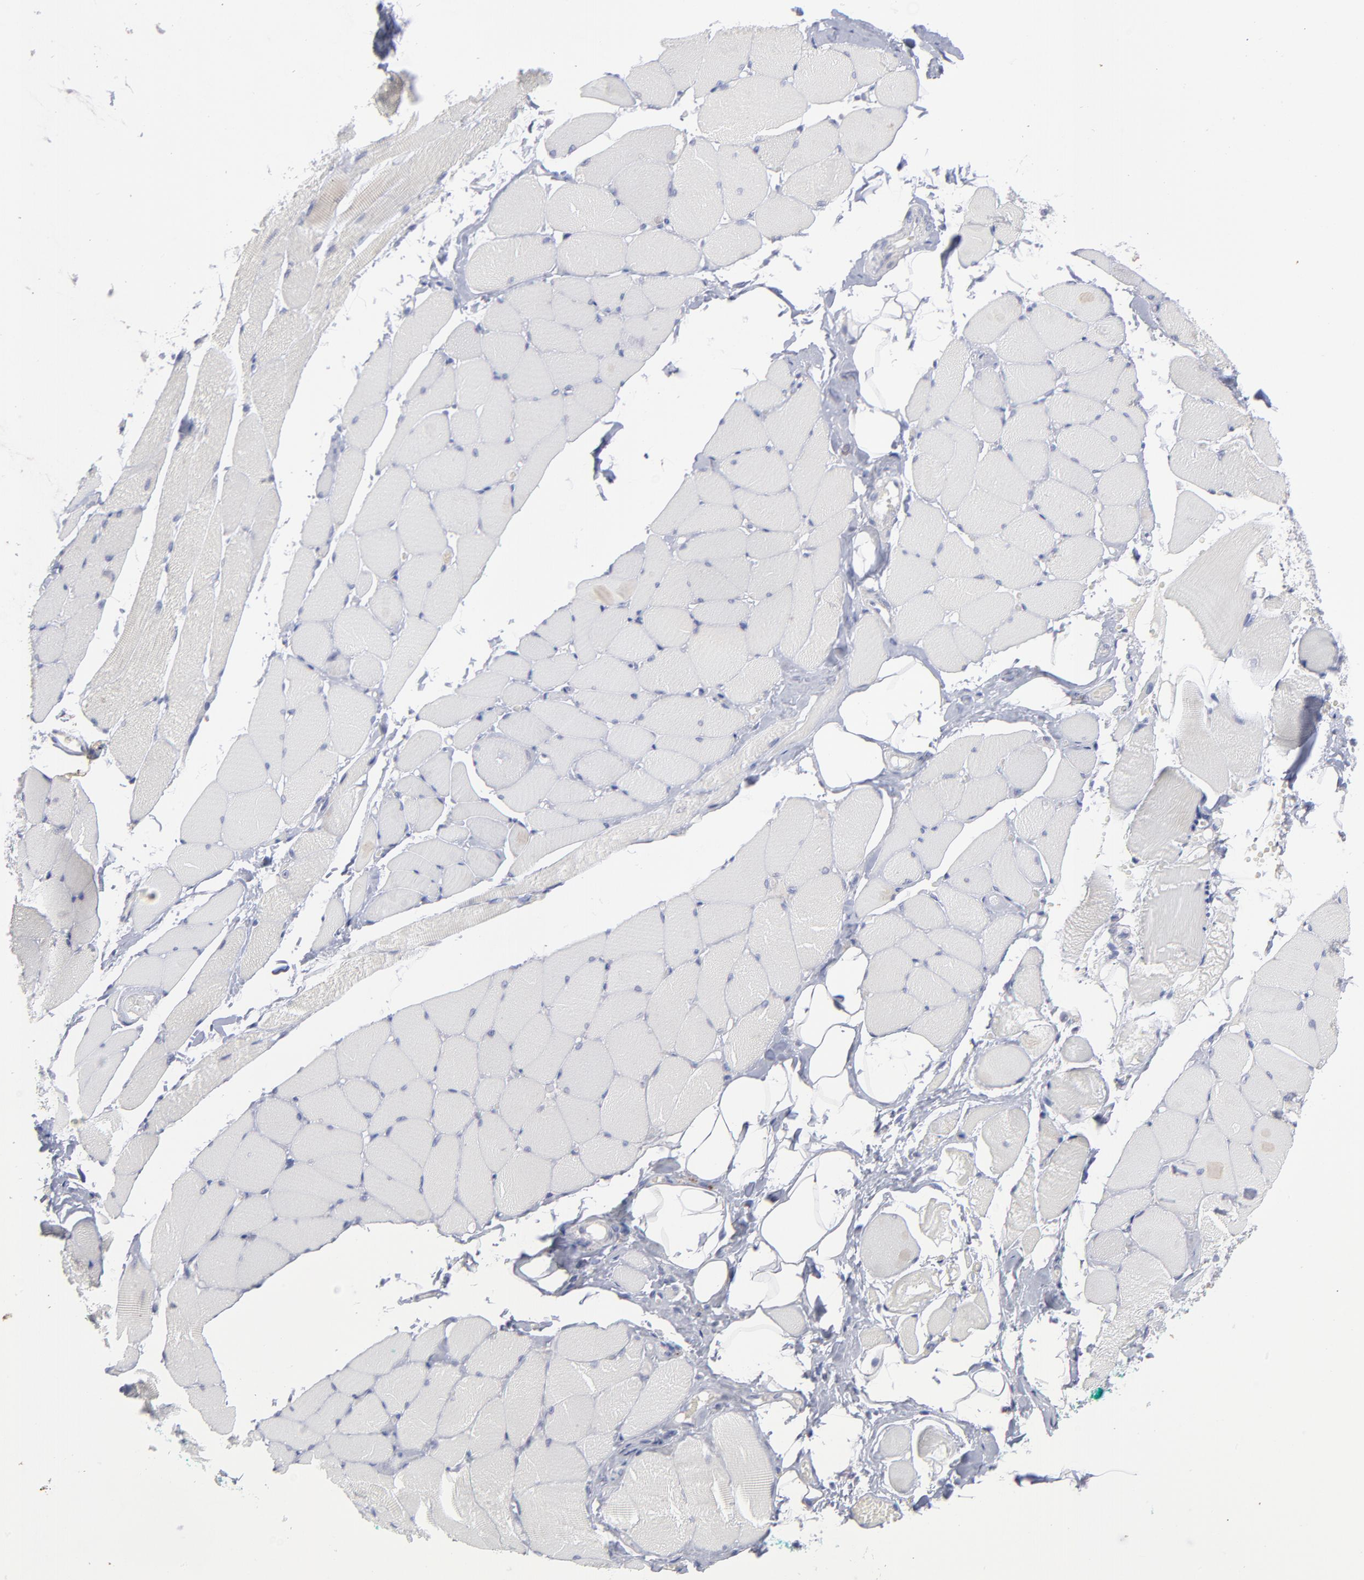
{"staining": {"intensity": "negative", "quantity": "none", "location": "none"}, "tissue": "skeletal muscle", "cell_type": "Myocytes", "image_type": "normal", "snomed": [{"axis": "morphology", "description": "Normal tissue, NOS"}, {"axis": "topography", "description": "Skeletal muscle"}, {"axis": "topography", "description": "Peripheral nerve tissue"}], "caption": "An image of human skeletal muscle is negative for staining in myocytes. (IHC, brightfield microscopy, high magnification).", "gene": "RPS24", "patient": {"sex": "female", "age": 84}}